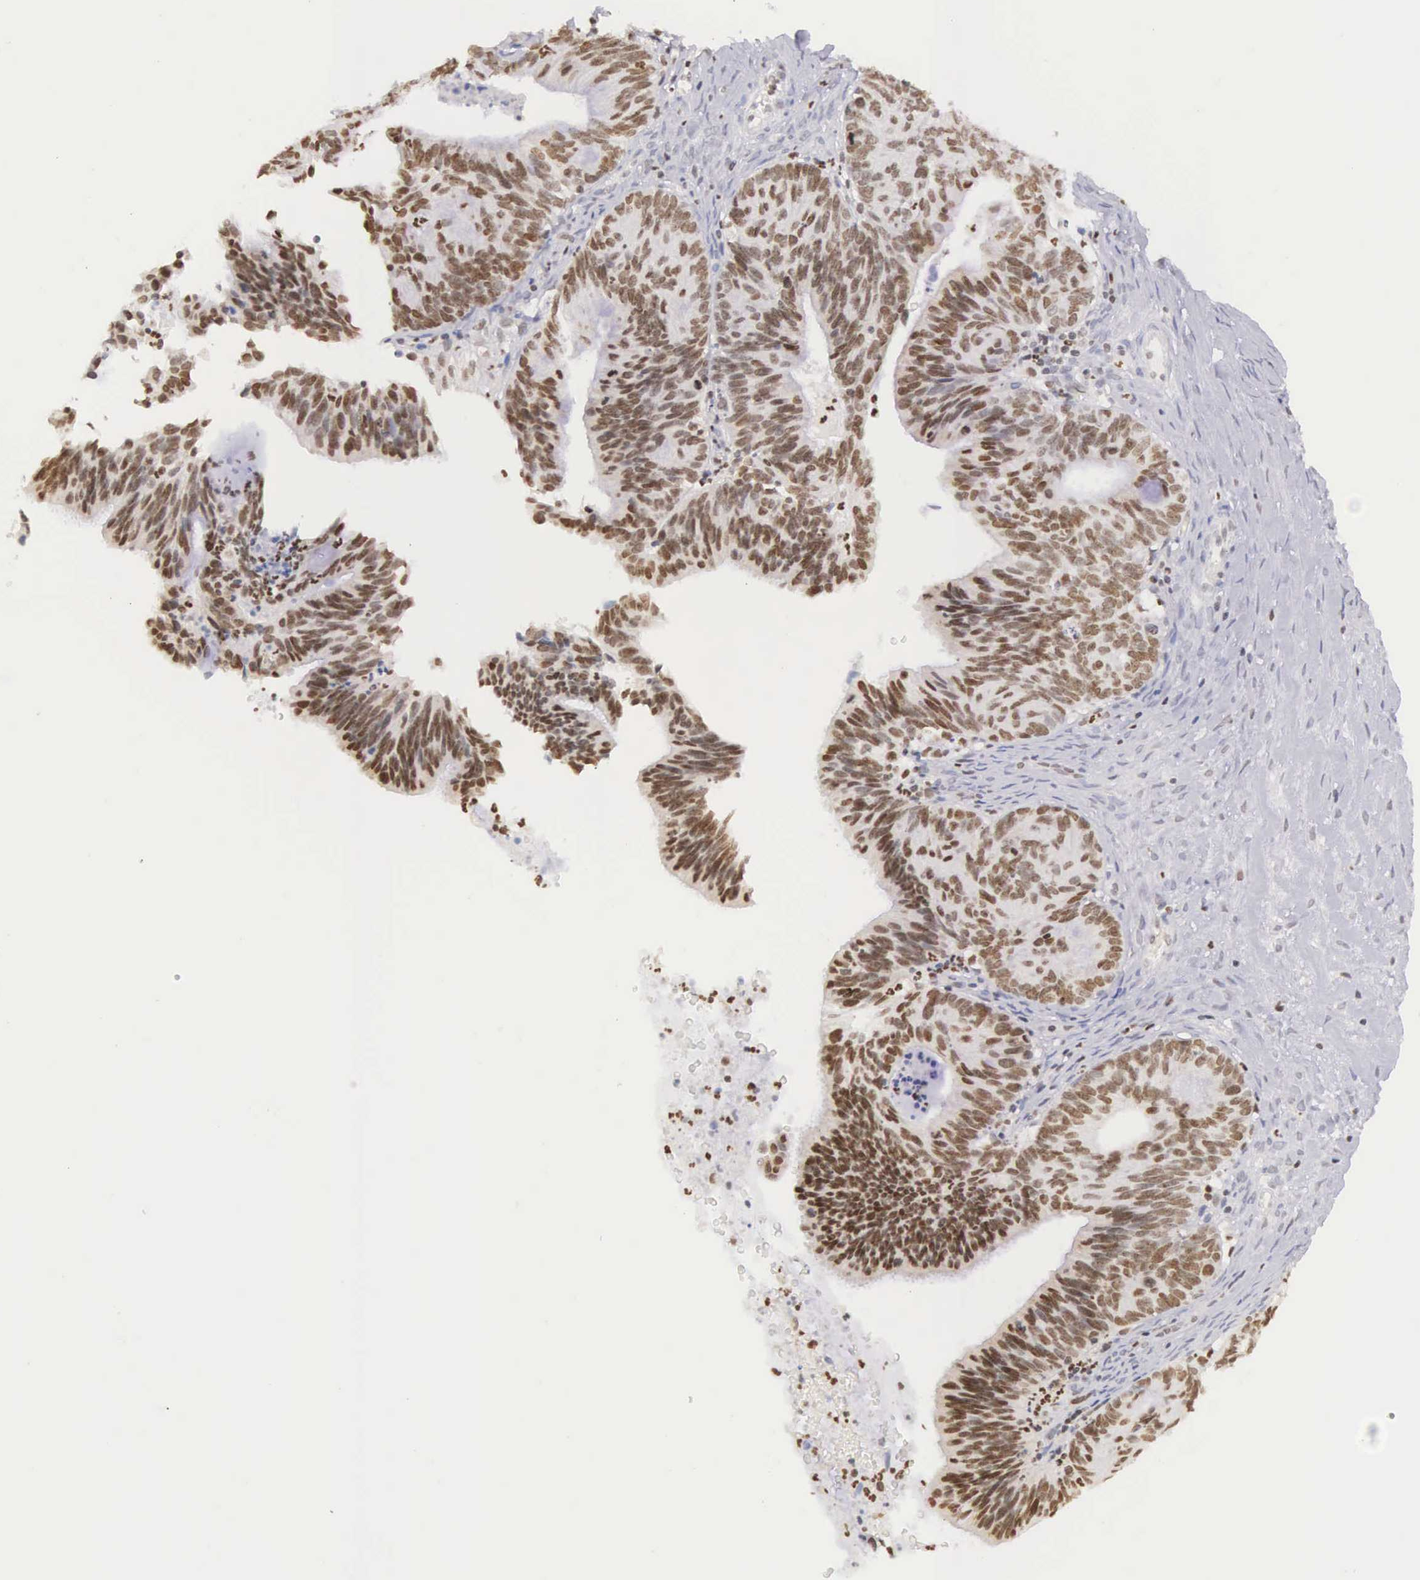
{"staining": {"intensity": "strong", "quantity": ">75%", "location": "nuclear"}, "tissue": "ovarian cancer", "cell_type": "Tumor cells", "image_type": "cancer", "snomed": [{"axis": "morphology", "description": "Carcinoma, endometroid"}, {"axis": "topography", "description": "Ovary"}], "caption": "A micrograph of ovarian cancer stained for a protein reveals strong nuclear brown staining in tumor cells. Immunohistochemistry (ihc) stains the protein in brown and the nuclei are stained blue.", "gene": "VRK1", "patient": {"sex": "female", "age": 52}}